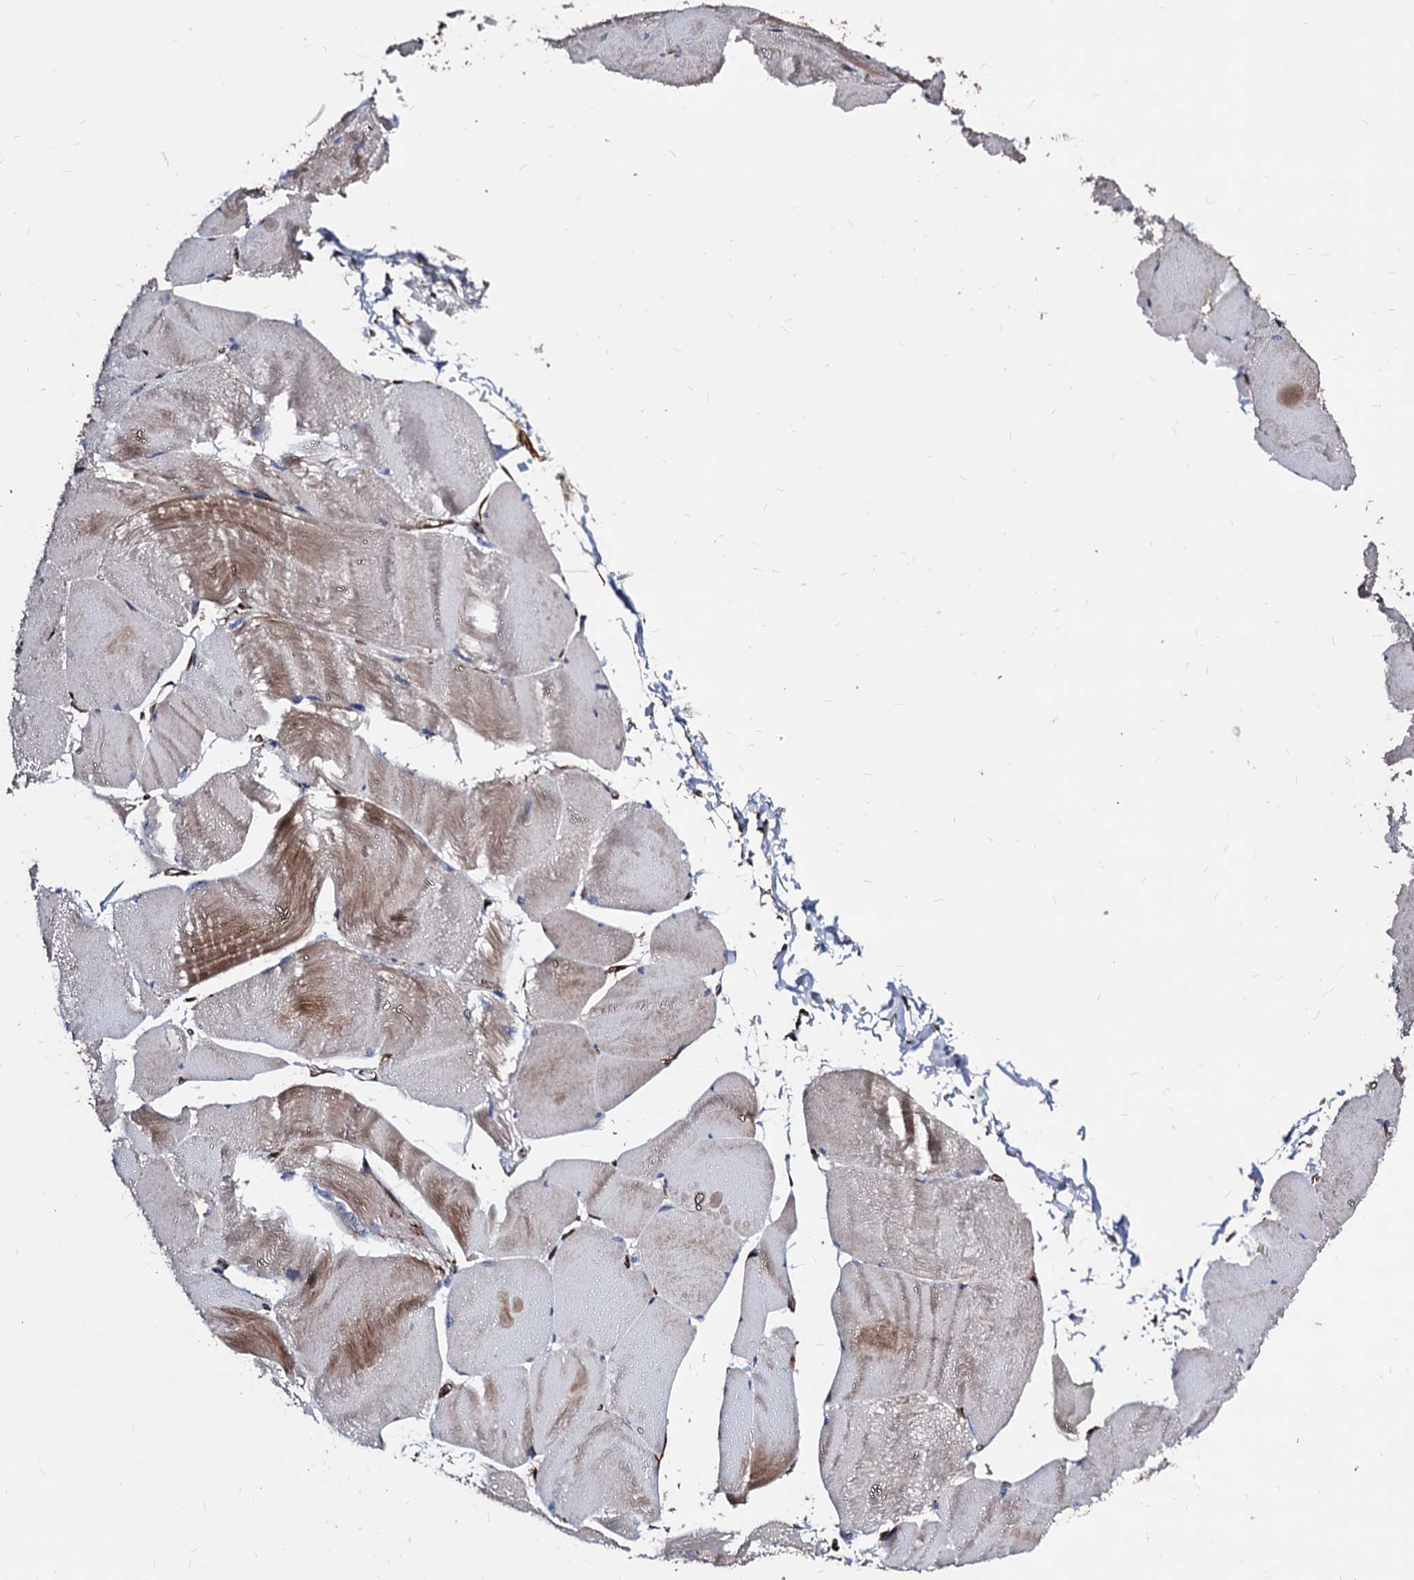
{"staining": {"intensity": "moderate", "quantity": "25%-75%", "location": "cytoplasmic/membranous"}, "tissue": "skeletal muscle", "cell_type": "Myocytes", "image_type": "normal", "snomed": [{"axis": "morphology", "description": "Normal tissue, NOS"}, {"axis": "morphology", "description": "Basal cell carcinoma"}, {"axis": "topography", "description": "Skeletal muscle"}], "caption": "IHC image of normal human skeletal muscle stained for a protein (brown), which displays medium levels of moderate cytoplasmic/membranous positivity in approximately 25%-75% of myocytes.", "gene": "WDR11", "patient": {"sex": "female", "age": 64}}